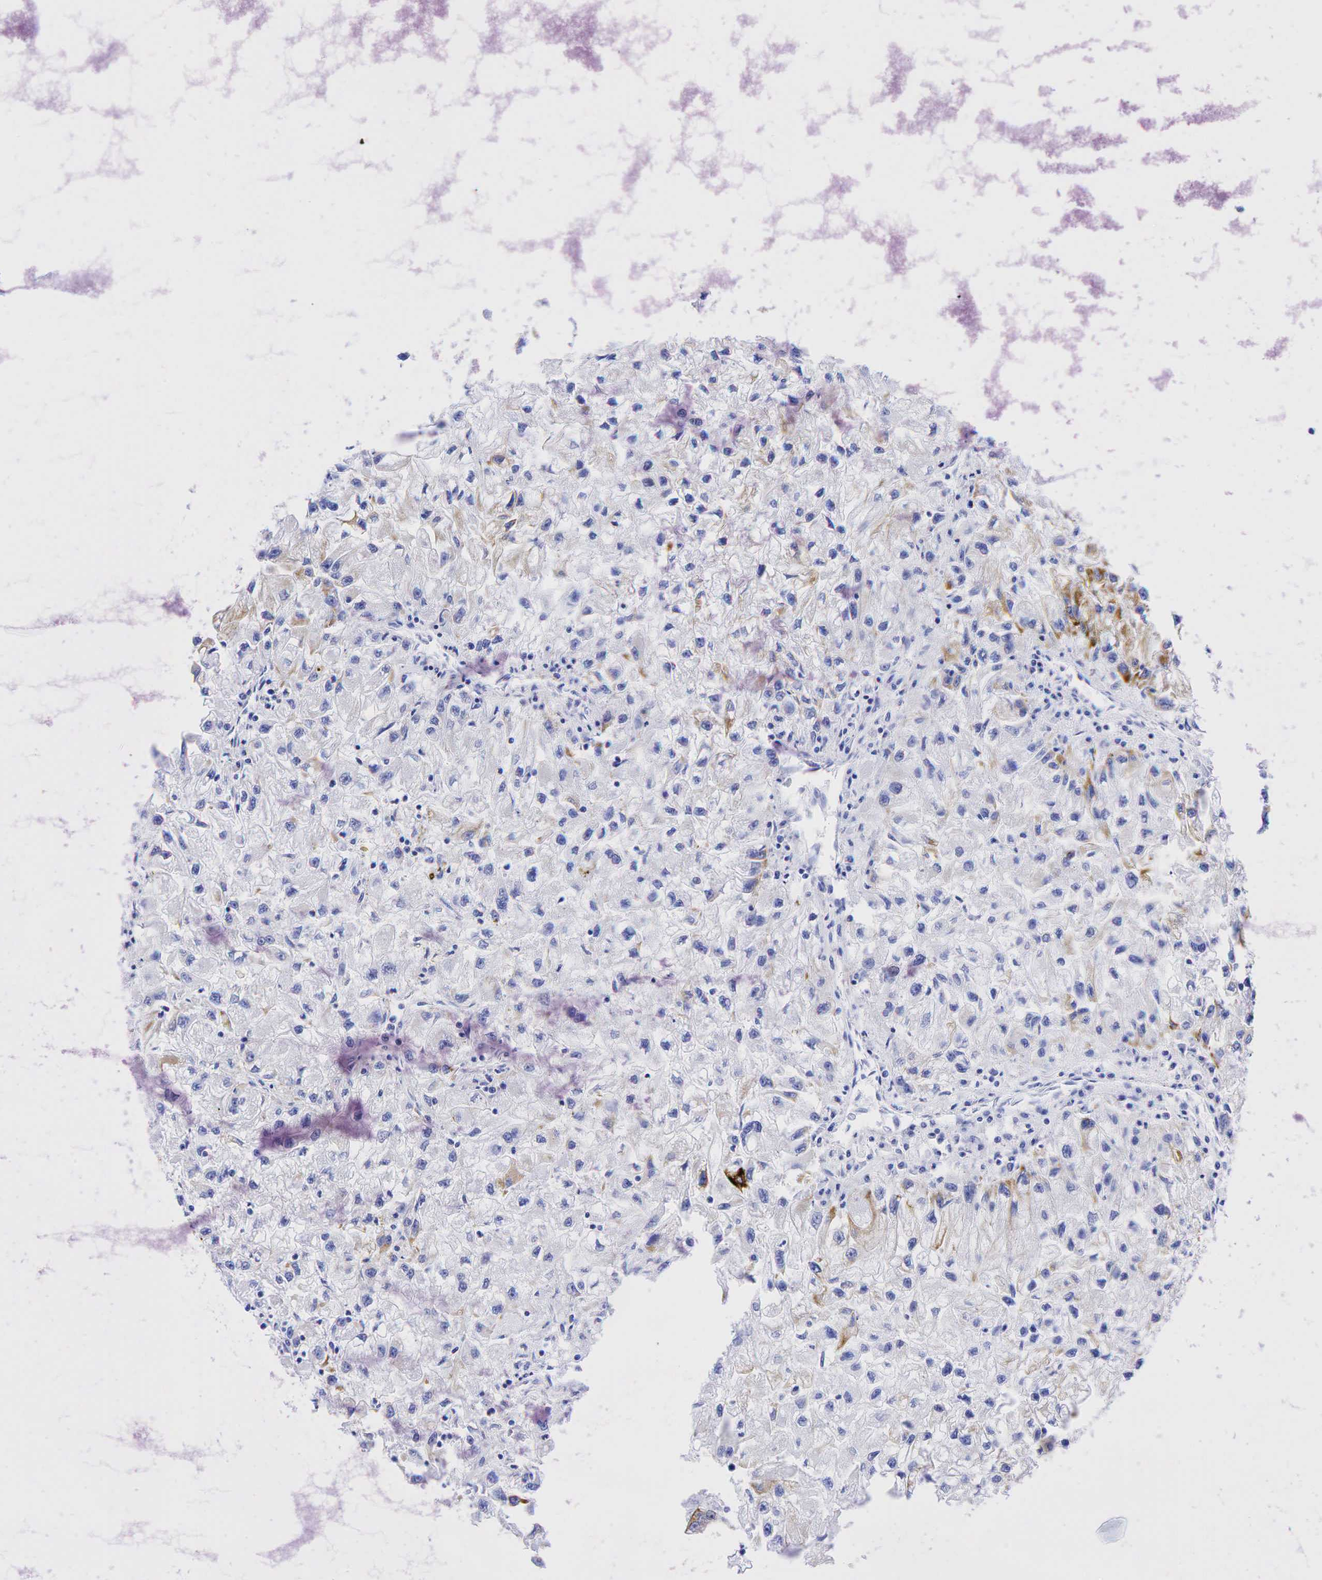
{"staining": {"intensity": "negative", "quantity": "none", "location": "none"}, "tissue": "renal cancer", "cell_type": "Tumor cells", "image_type": "cancer", "snomed": [{"axis": "morphology", "description": "Adenocarcinoma, NOS"}, {"axis": "topography", "description": "Kidney"}], "caption": "A high-resolution photomicrograph shows immunohistochemistry staining of renal cancer (adenocarcinoma), which displays no significant expression in tumor cells.", "gene": "KRT19", "patient": {"sex": "male", "age": 59}}